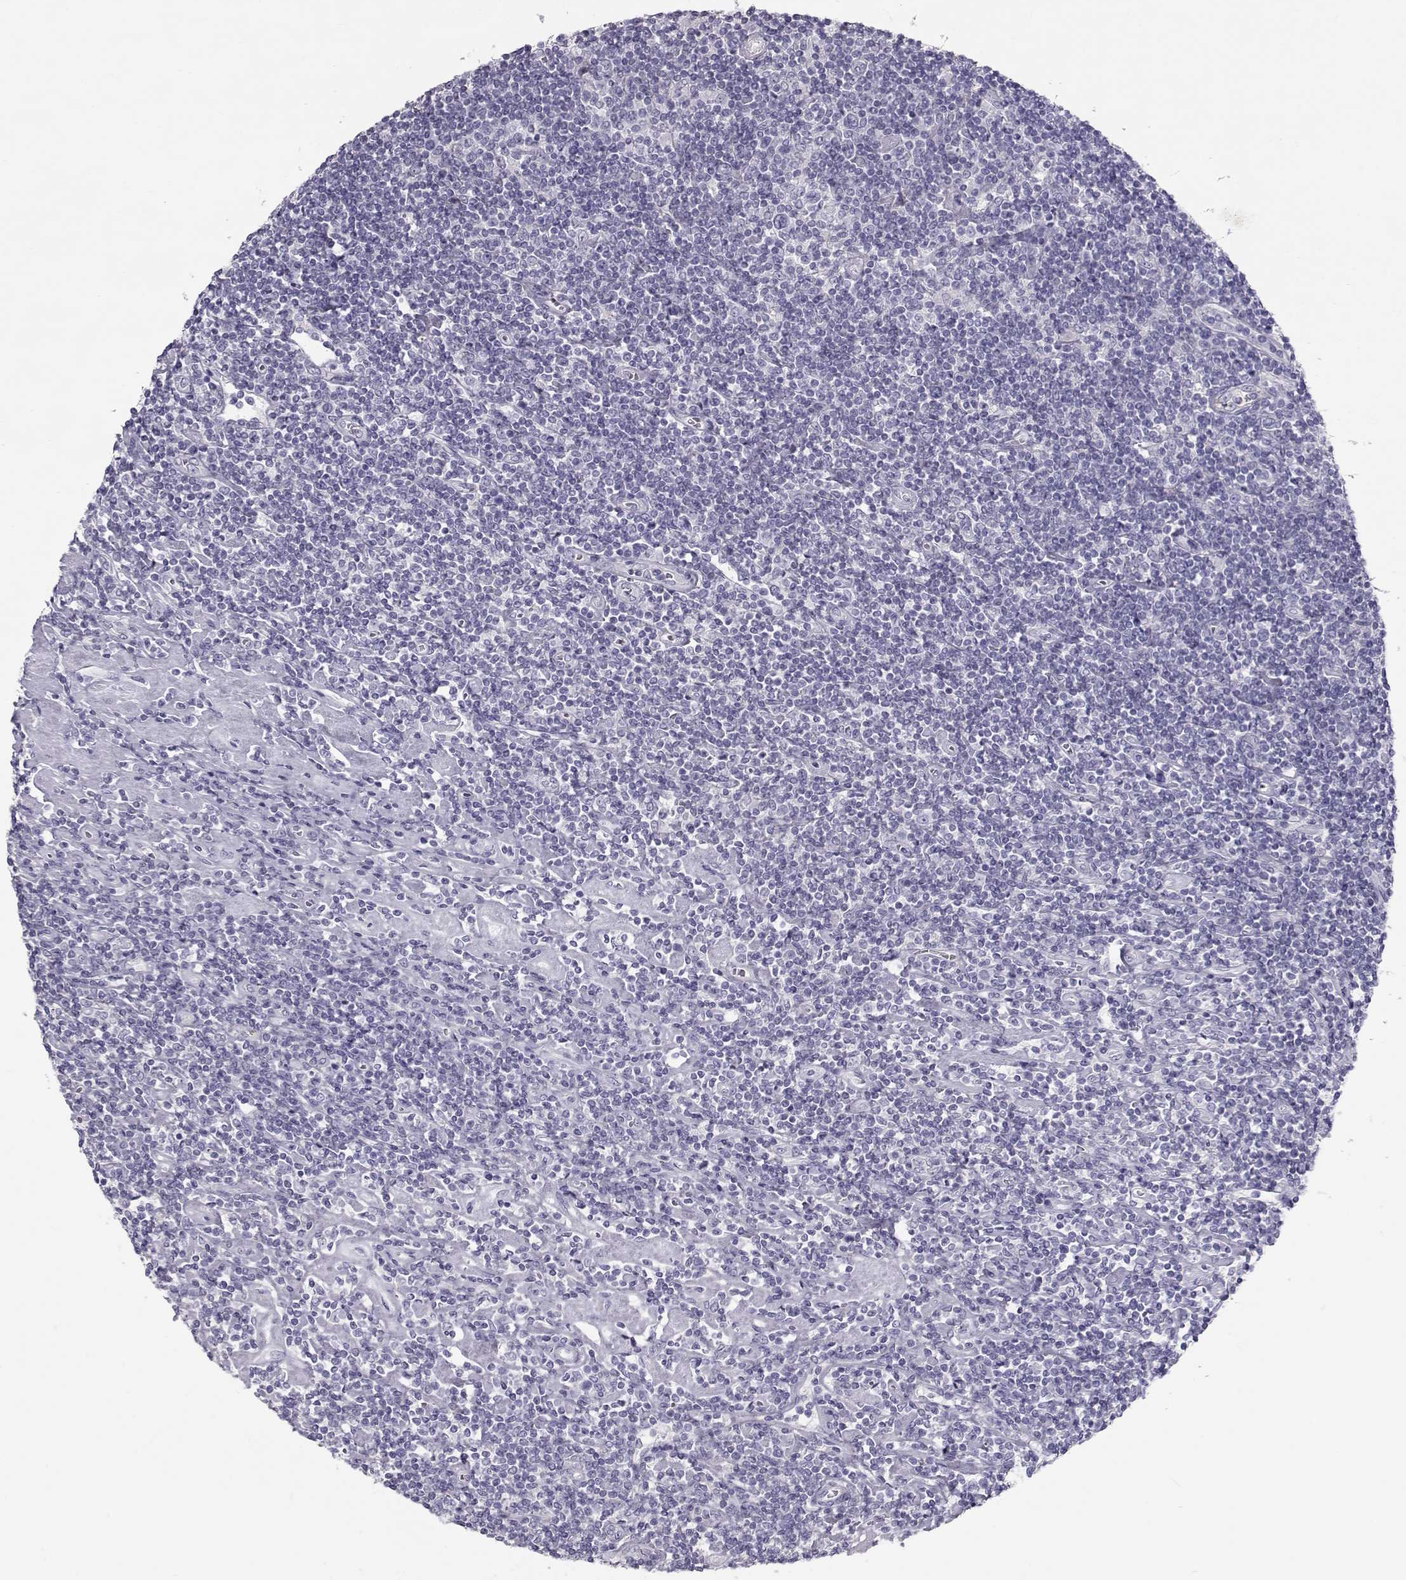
{"staining": {"intensity": "negative", "quantity": "none", "location": "none"}, "tissue": "lymphoma", "cell_type": "Tumor cells", "image_type": "cancer", "snomed": [{"axis": "morphology", "description": "Hodgkin's disease, NOS"}, {"axis": "topography", "description": "Lymph node"}], "caption": "Tumor cells show no significant protein expression in lymphoma.", "gene": "SLITRK3", "patient": {"sex": "male", "age": 40}}